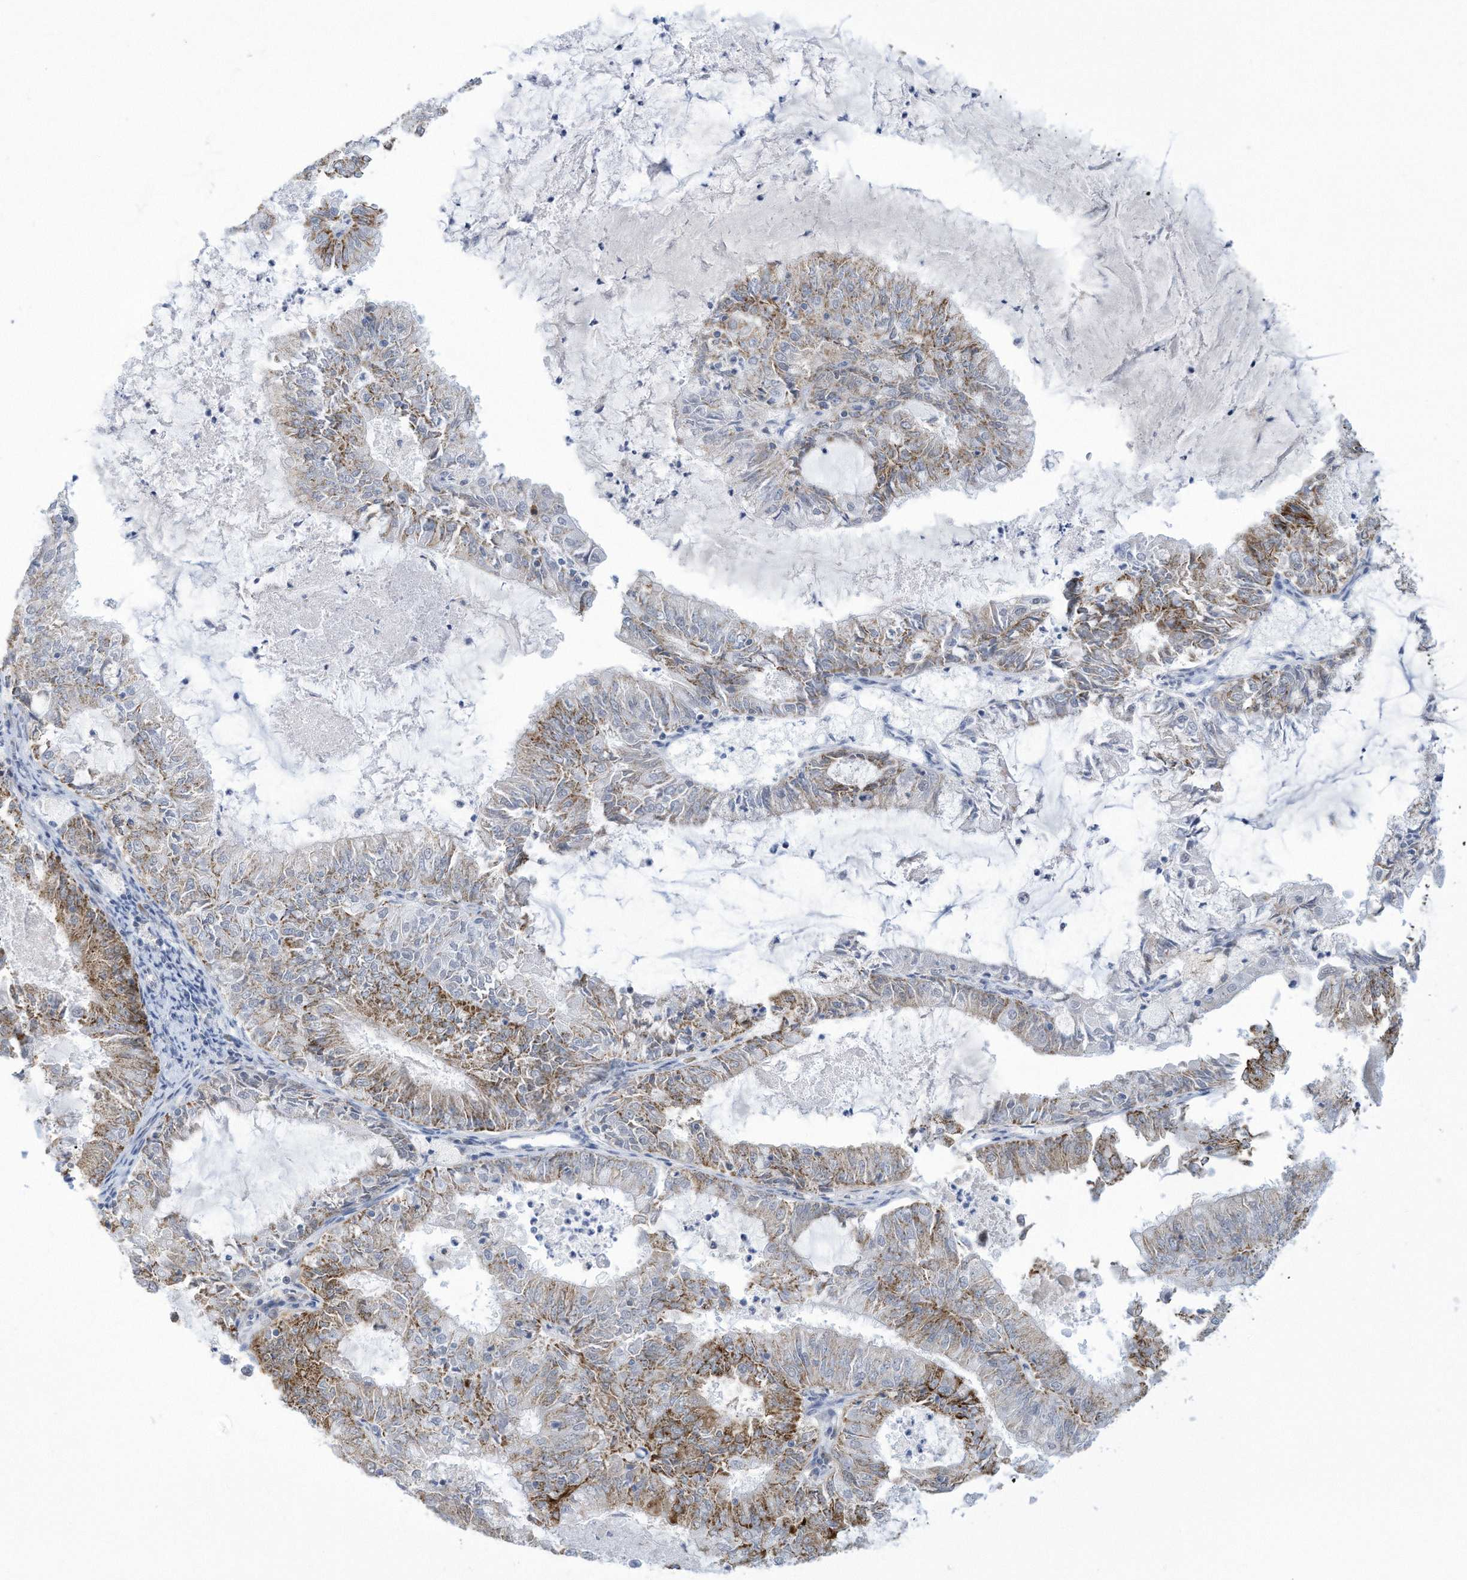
{"staining": {"intensity": "moderate", "quantity": "25%-75%", "location": "cytoplasmic/membranous"}, "tissue": "endometrial cancer", "cell_type": "Tumor cells", "image_type": "cancer", "snomed": [{"axis": "morphology", "description": "Adenocarcinoma, NOS"}, {"axis": "topography", "description": "Endometrium"}], "caption": "Immunohistochemistry (IHC) of adenocarcinoma (endometrial) demonstrates medium levels of moderate cytoplasmic/membranous staining in about 25%-75% of tumor cells. The protein of interest is stained brown, and the nuclei are stained in blue (DAB (3,3'-diaminobenzidine) IHC with brightfield microscopy, high magnification).", "gene": "ALDH6A1", "patient": {"sex": "female", "age": 57}}